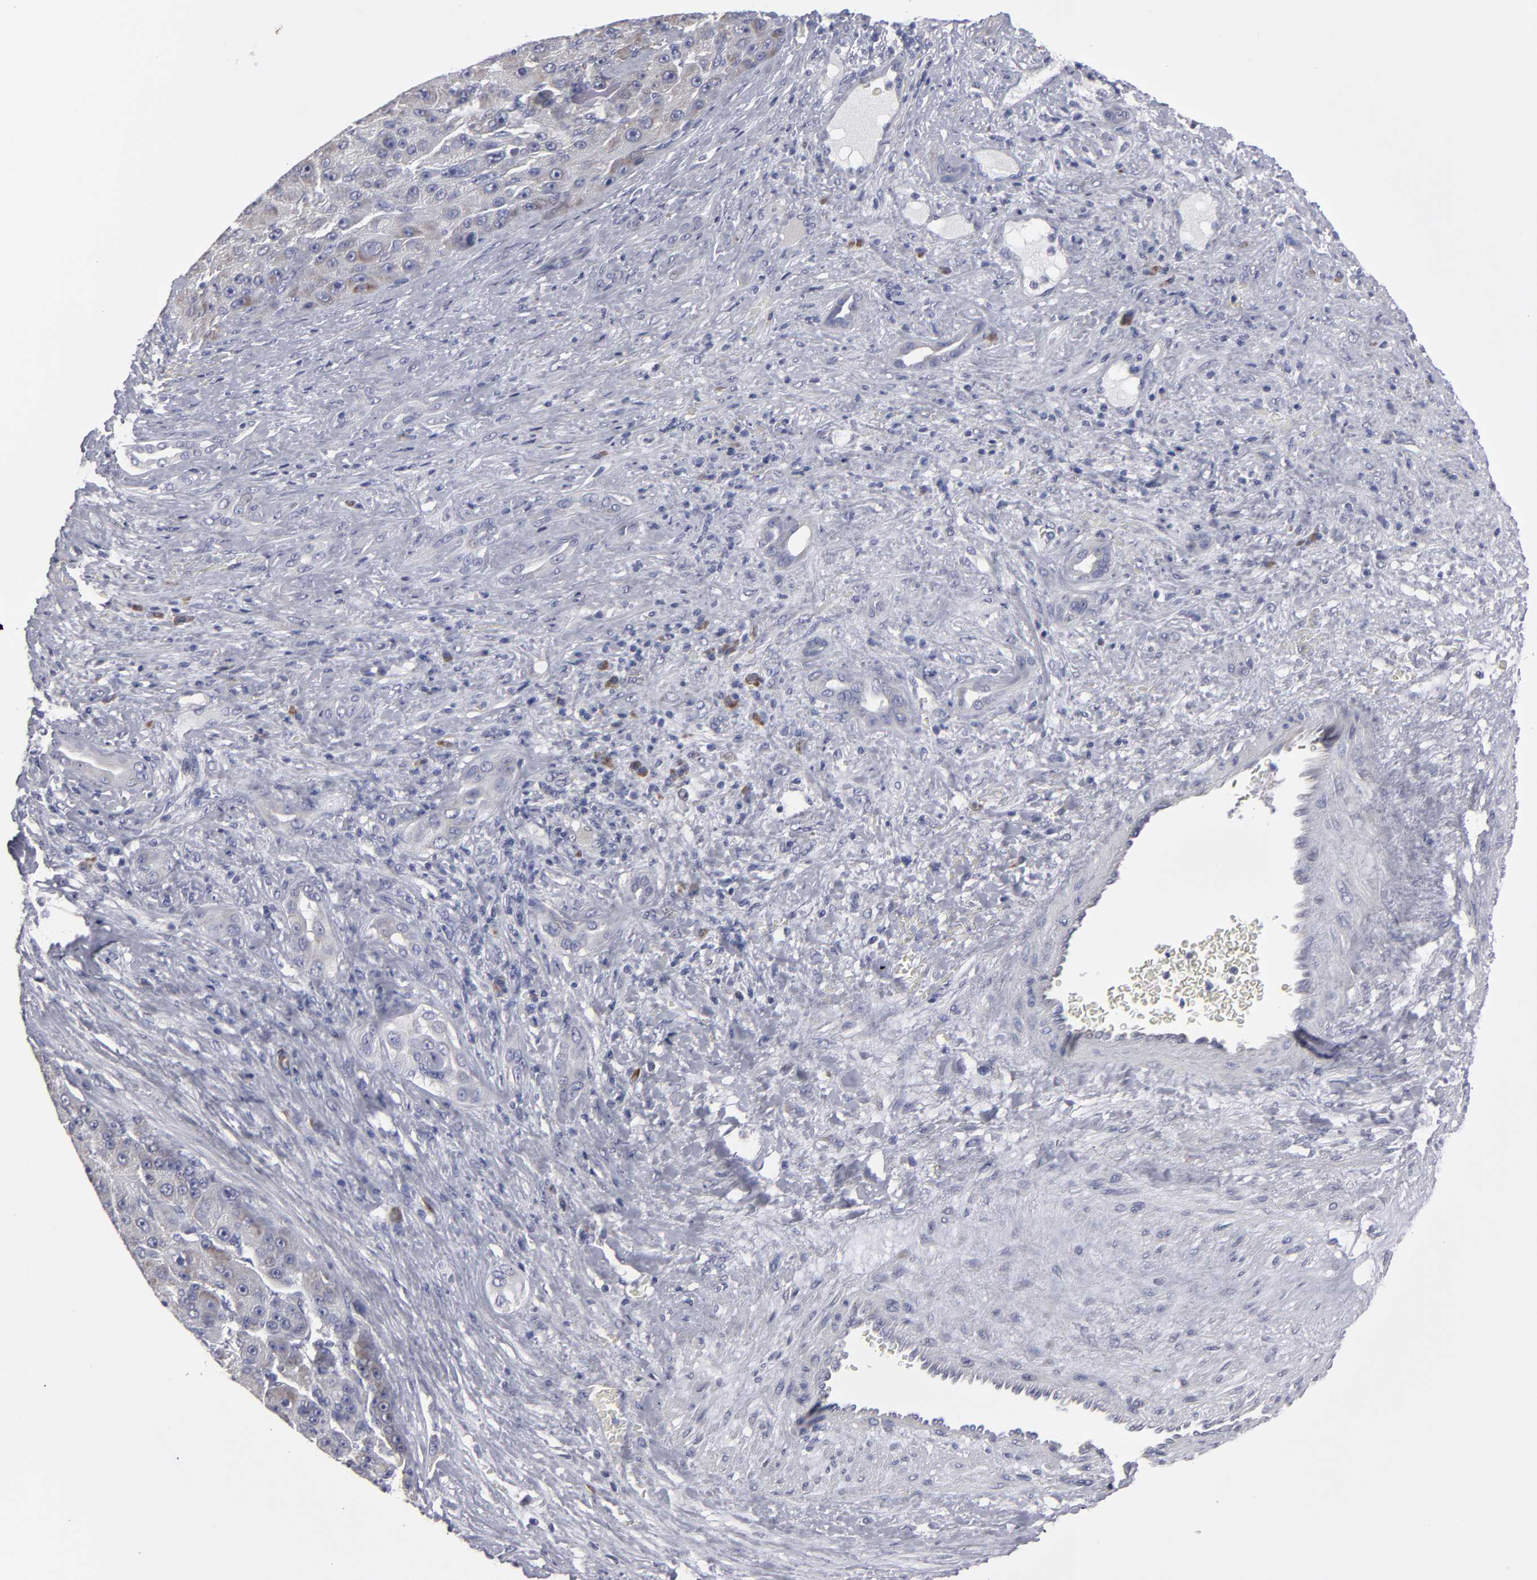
{"staining": {"intensity": "weak", "quantity": "<25%", "location": "cytoplasmic/membranous"}, "tissue": "liver cancer", "cell_type": "Tumor cells", "image_type": "cancer", "snomed": [{"axis": "morphology", "description": "Carcinoma, Hepatocellular, NOS"}, {"axis": "topography", "description": "Liver"}], "caption": "The micrograph demonstrates no staining of tumor cells in liver cancer.", "gene": "CCDC80", "patient": {"sex": "male", "age": 76}}